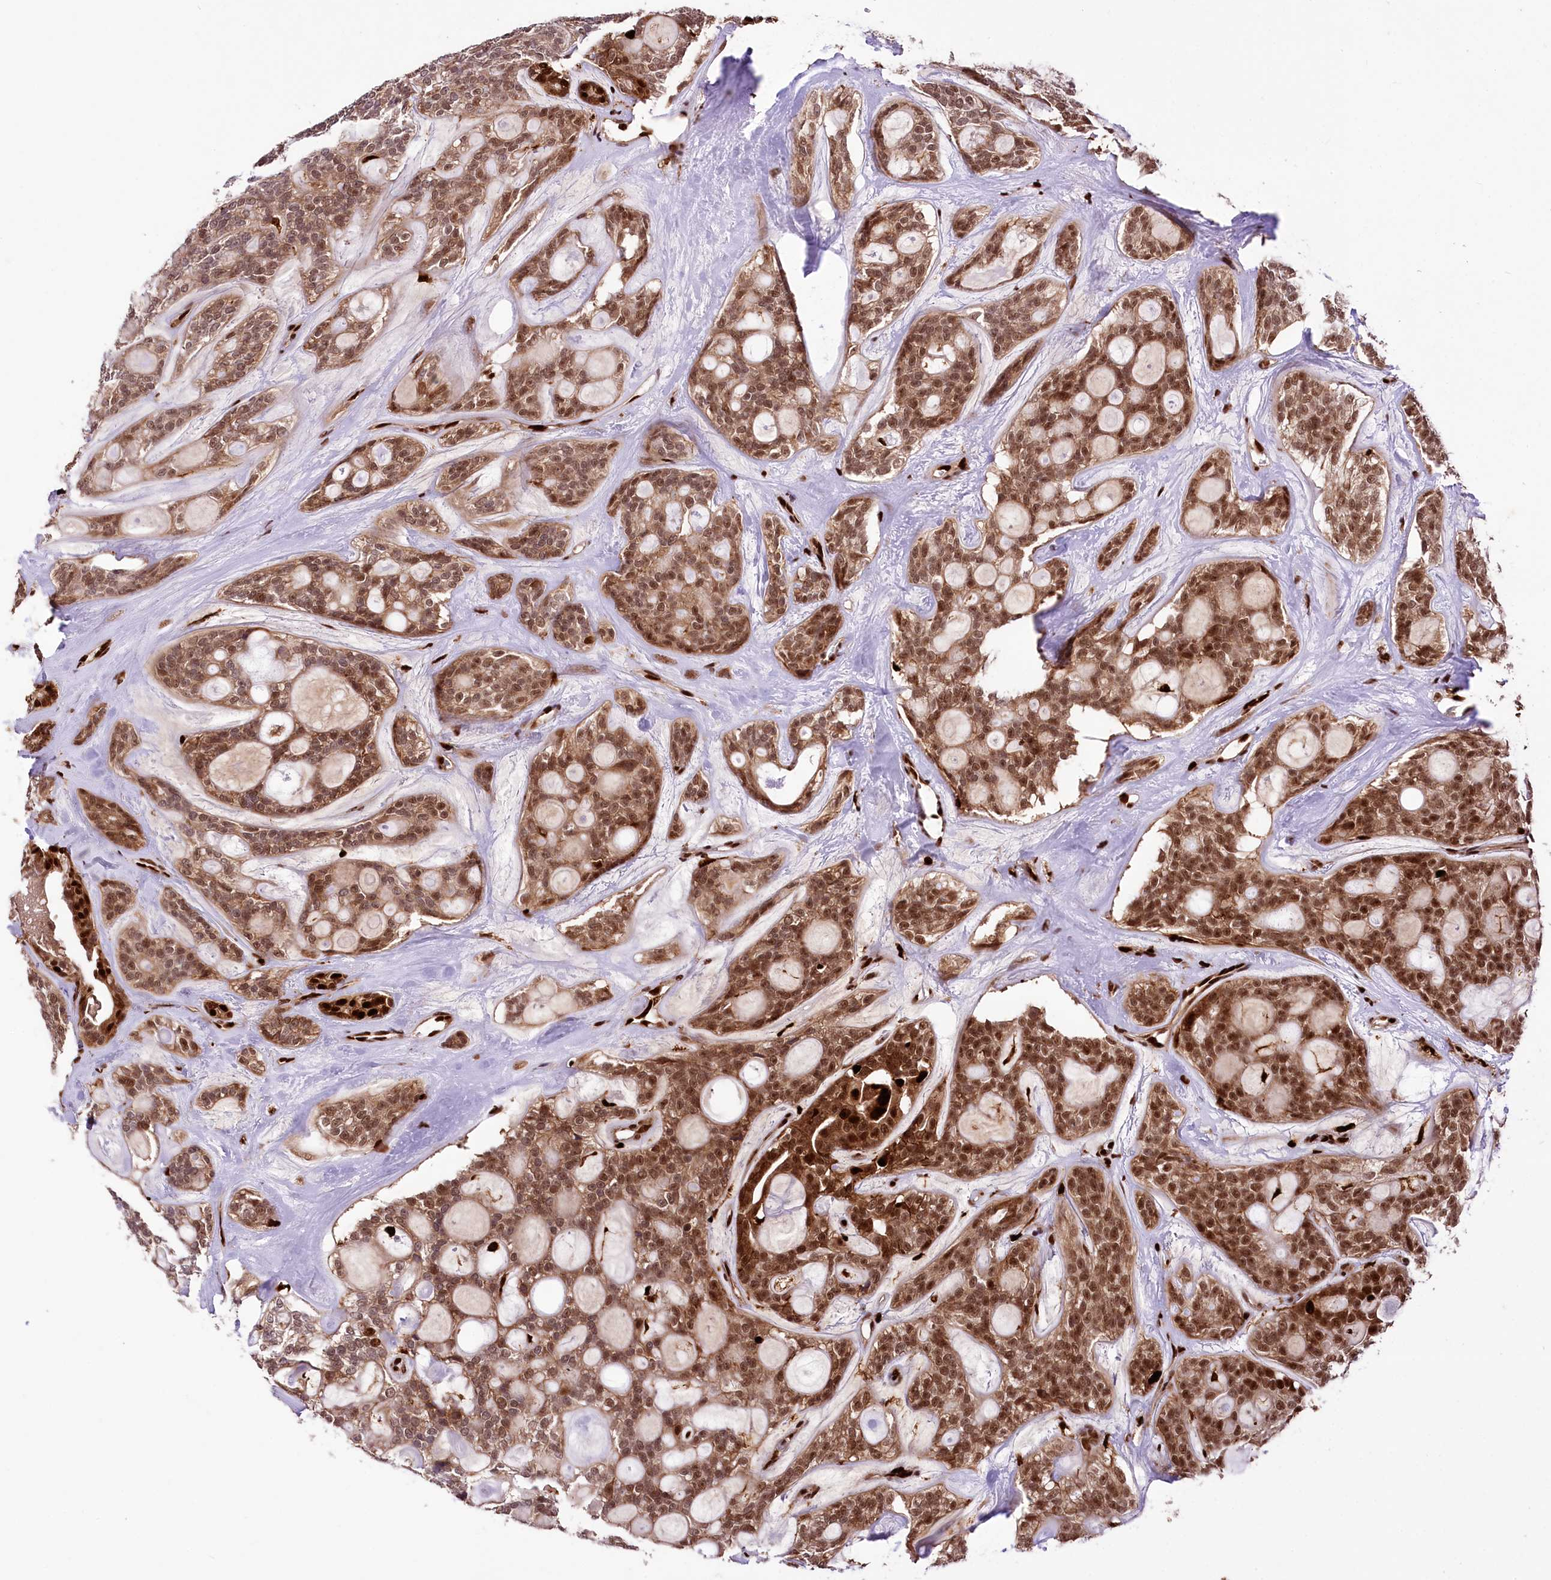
{"staining": {"intensity": "strong", "quantity": ">75%", "location": "cytoplasmic/membranous,nuclear"}, "tissue": "head and neck cancer", "cell_type": "Tumor cells", "image_type": "cancer", "snomed": [{"axis": "morphology", "description": "Adenocarcinoma, NOS"}, {"axis": "topography", "description": "Head-Neck"}], "caption": "The micrograph shows a brown stain indicating the presence of a protein in the cytoplasmic/membranous and nuclear of tumor cells in head and neck adenocarcinoma. The protein of interest is shown in brown color, while the nuclei are stained blue.", "gene": "FIGN", "patient": {"sex": "male", "age": 66}}